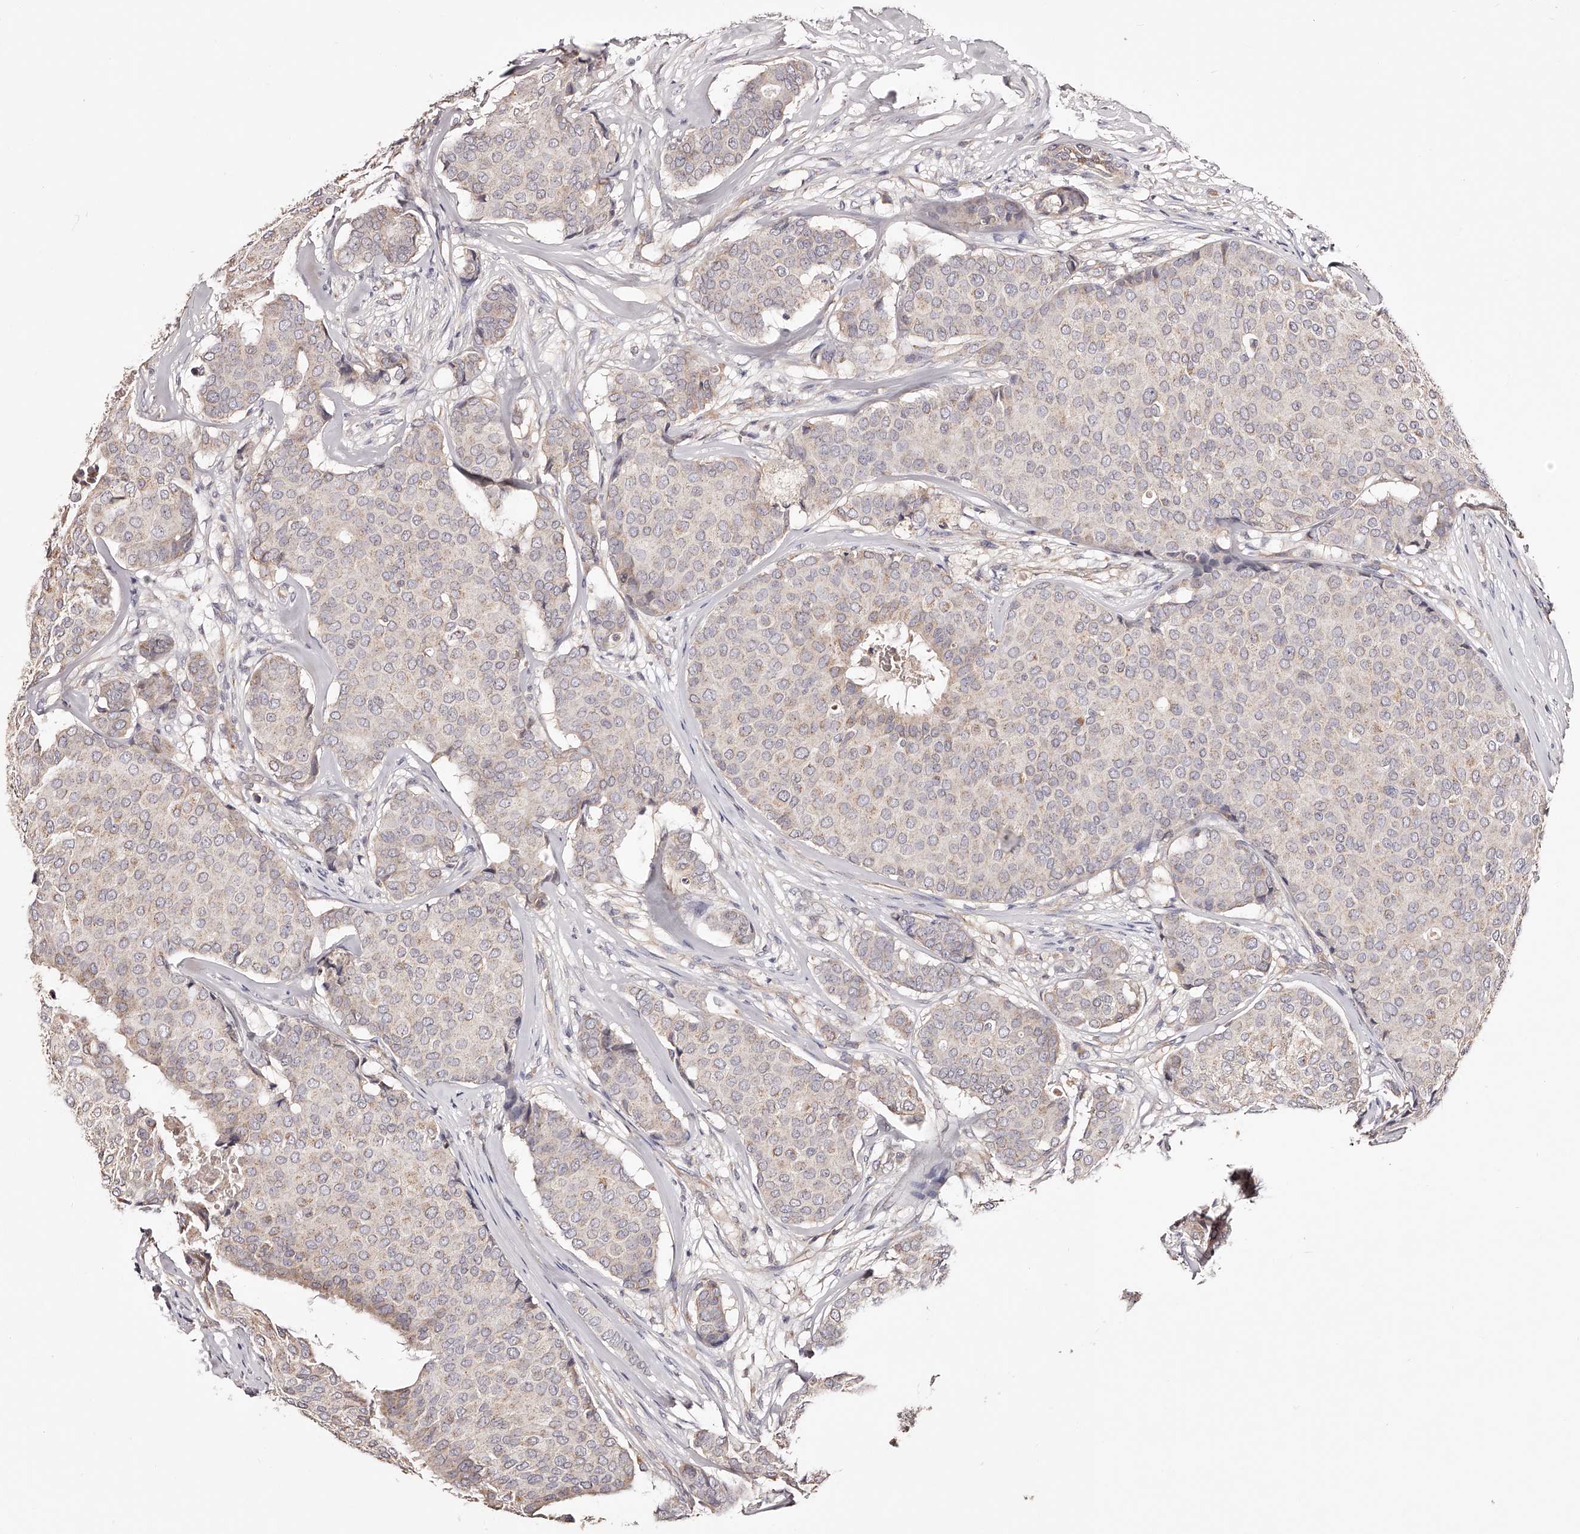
{"staining": {"intensity": "weak", "quantity": "<25%", "location": "cytoplasmic/membranous"}, "tissue": "breast cancer", "cell_type": "Tumor cells", "image_type": "cancer", "snomed": [{"axis": "morphology", "description": "Duct carcinoma"}, {"axis": "topography", "description": "Breast"}], "caption": "Tumor cells are negative for protein expression in human breast infiltrating ductal carcinoma.", "gene": "USP21", "patient": {"sex": "female", "age": 75}}